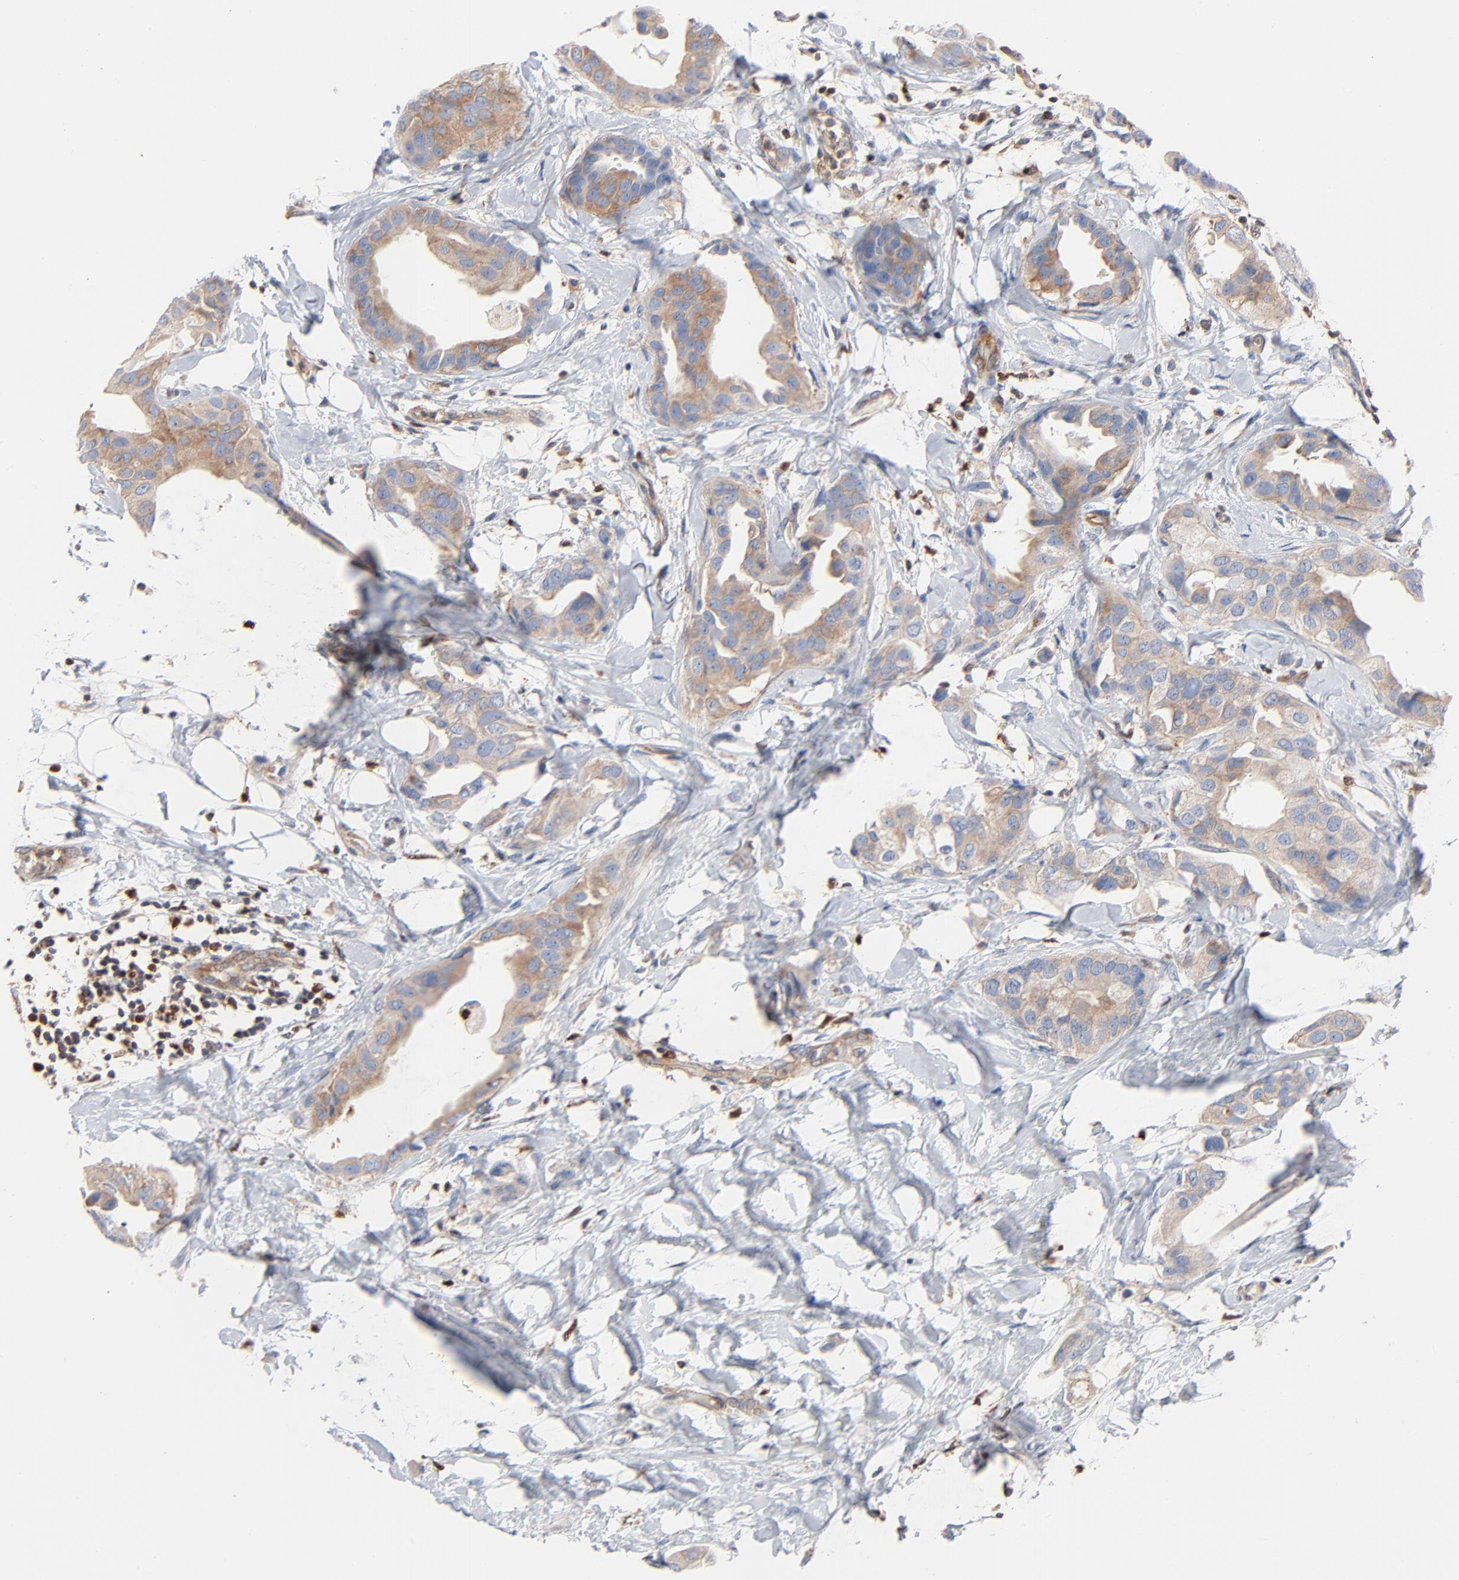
{"staining": {"intensity": "weak", "quantity": ">75%", "location": "cytoplasmic/membranous"}, "tissue": "breast cancer", "cell_type": "Tumor cells", "image_type": "cancer", "snomed": [{"axis": "morphology", "description": "Duct carcinoma"}, {"axis": "topography", "description": "Breast"}], "caption": "DAB immunohistochemical staining of human breast cancer shows weak cytoplasmic/membranous protein staining in about >75% of tumor cells.", "gene": "ARHGEF6", "patient": {"sex": "female", "age": 40}}